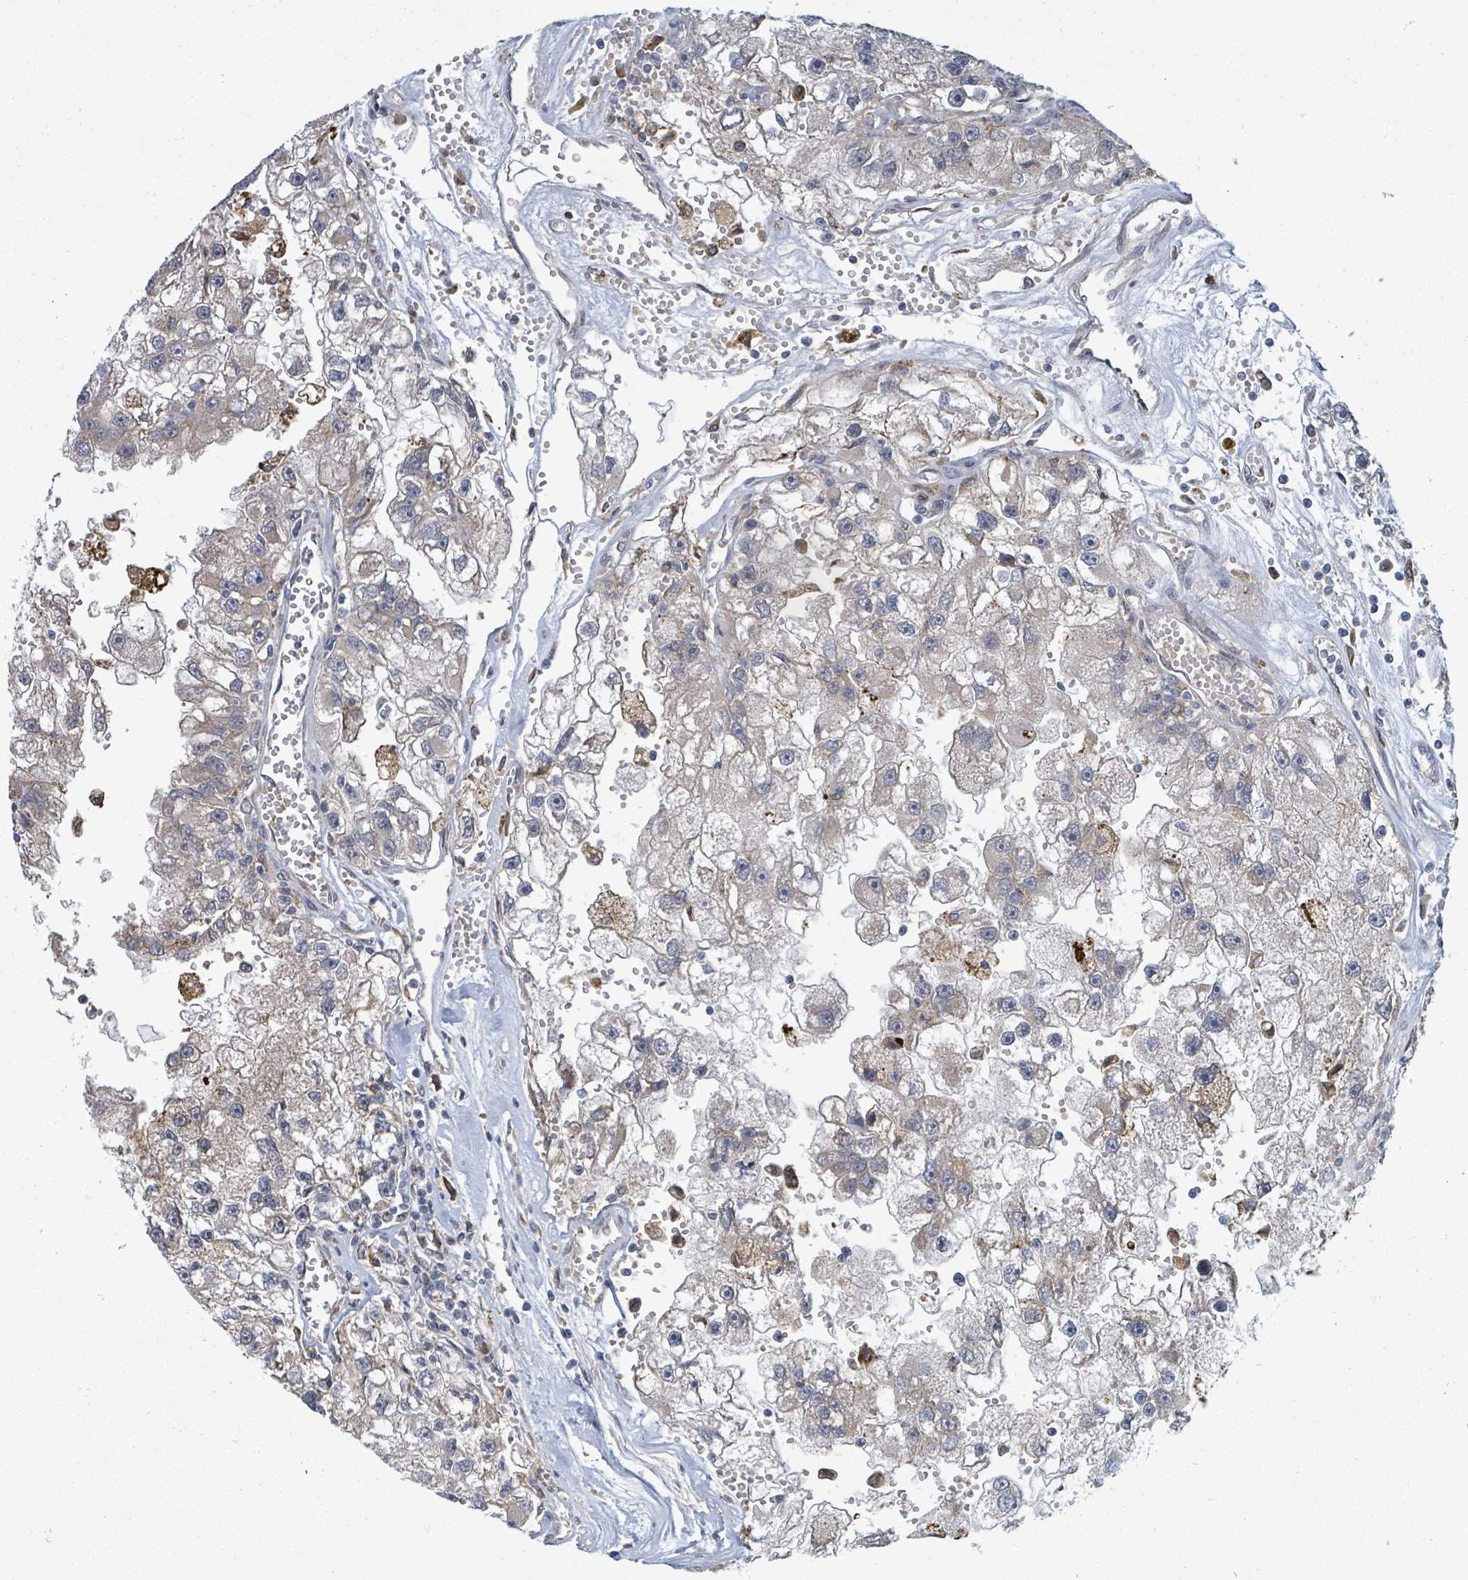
{"staining": {"intensity": "weak", "quantity": "25%-75%", "location": "cytoplasmic/membranous"}, "tissue": "renal cancer", "cell_type": "Tumor cells", "image_type": "cancer", "snomed": [{"axis": "morphology", "description": "Adenocarcinoma, NOS"}, {"axis": "topography", "description": "Kidney"}], "caption": "This image demonstrates IHC staining of human renal adenocarcinoma, with low weak cytoplasmic/membranous positivity in about 25%-75% of tumor cells.", "gene": "SHROOM2", "patient": {"sex": "male", "age": 63}}